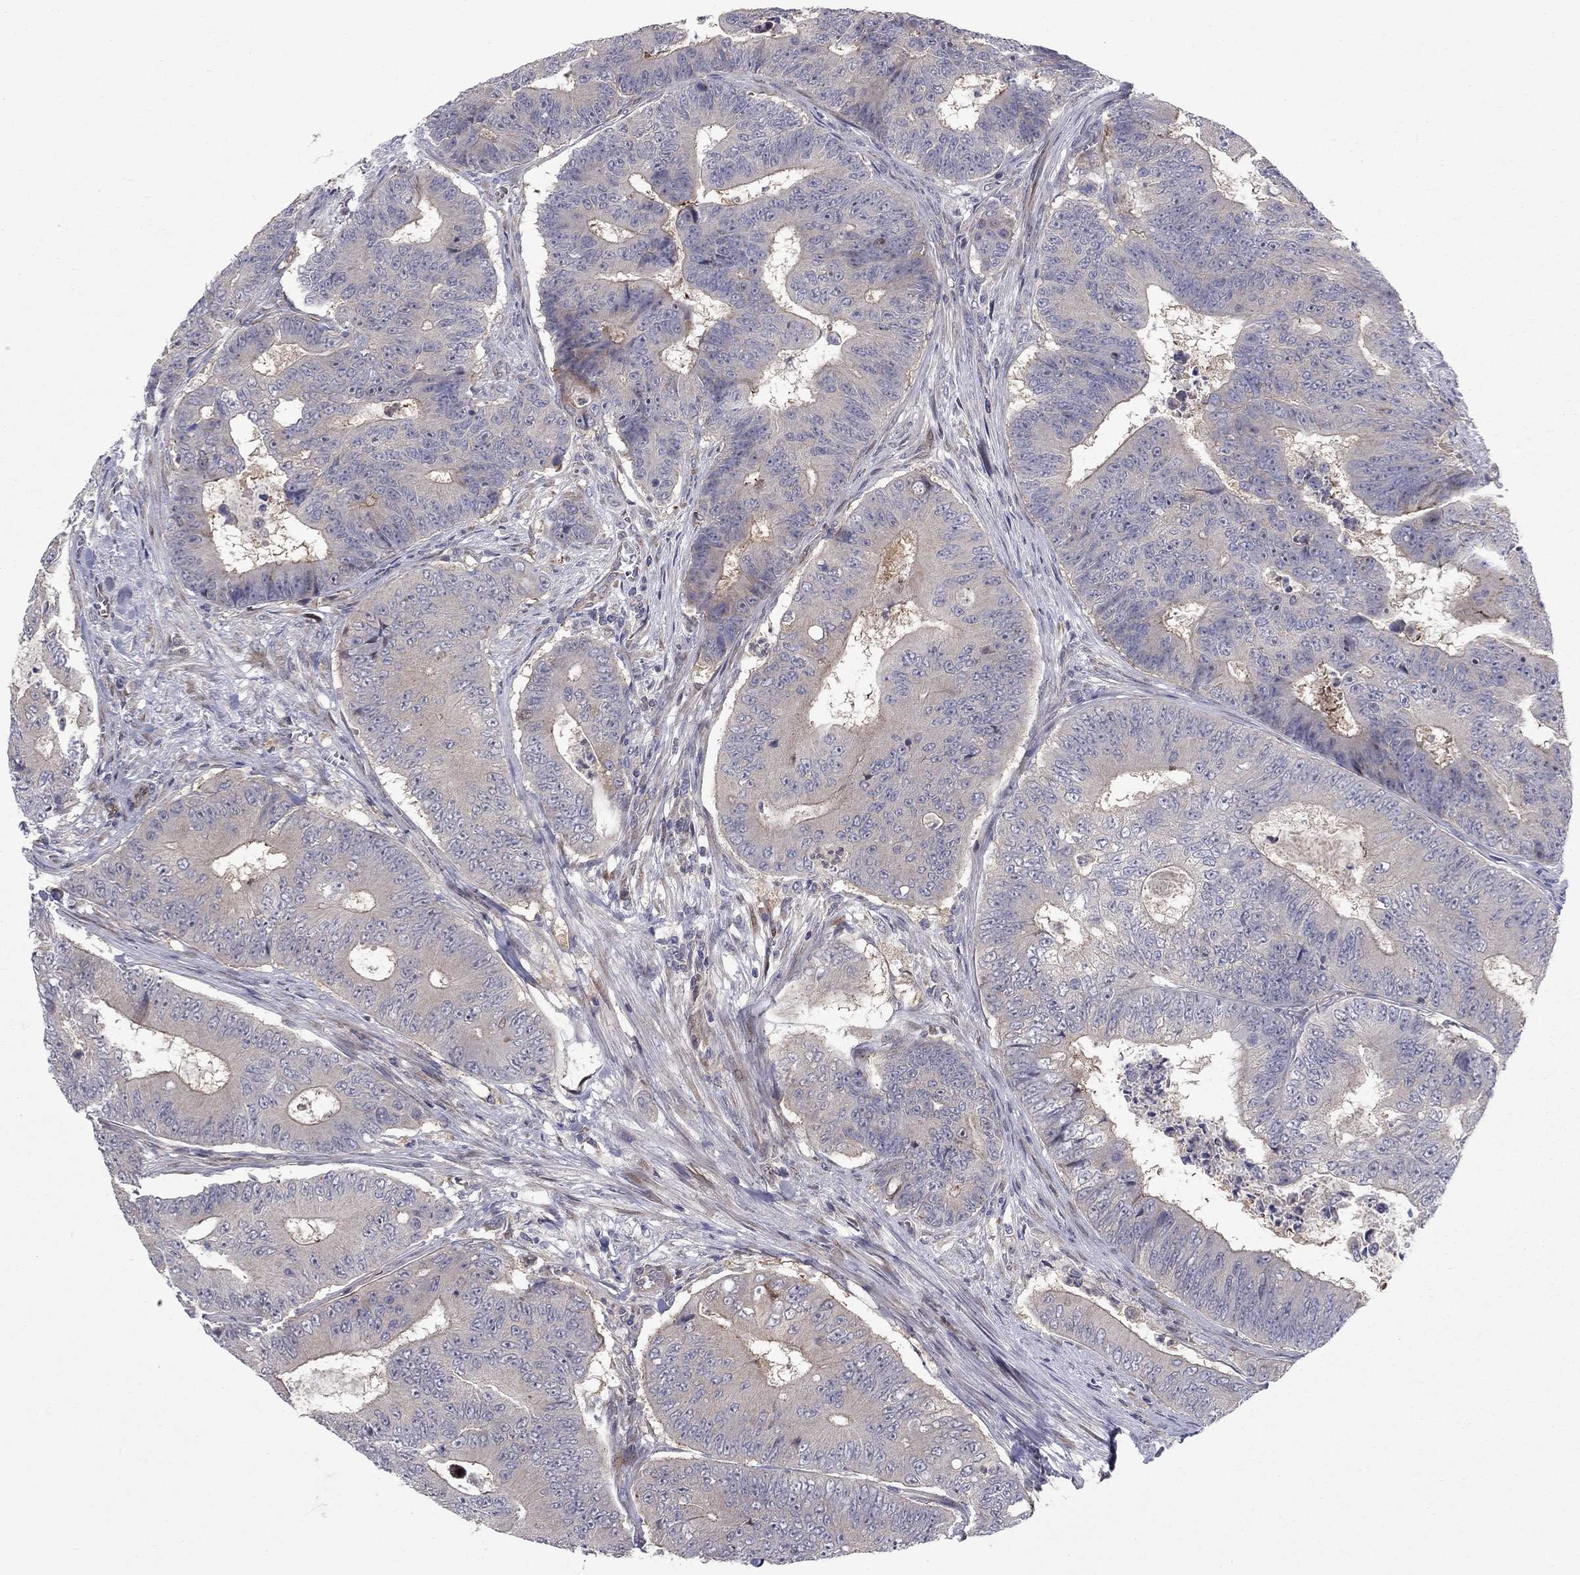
{"staining": {"intensity": "moderate", "quantity": "<25%", "location": "cytoplasmic/membranous"}, "tissue": "colorectal cancer", "cell_type": "Tumor cells", "image_type": "cancer", "snomed": [{"axis": "morphology", "description": "Adenocarcinoma, NOS"}, {"axis": "topography", "description": "Colon"}], "caption": "Colorectal adenocarcinoma stained for a protein (brown) exhibits moderate cytoplasmic/membranous positive staining in about <25% of tumor cells.", "gene": "DUSP7", "patient": {"sex": "female", "age": 48}}